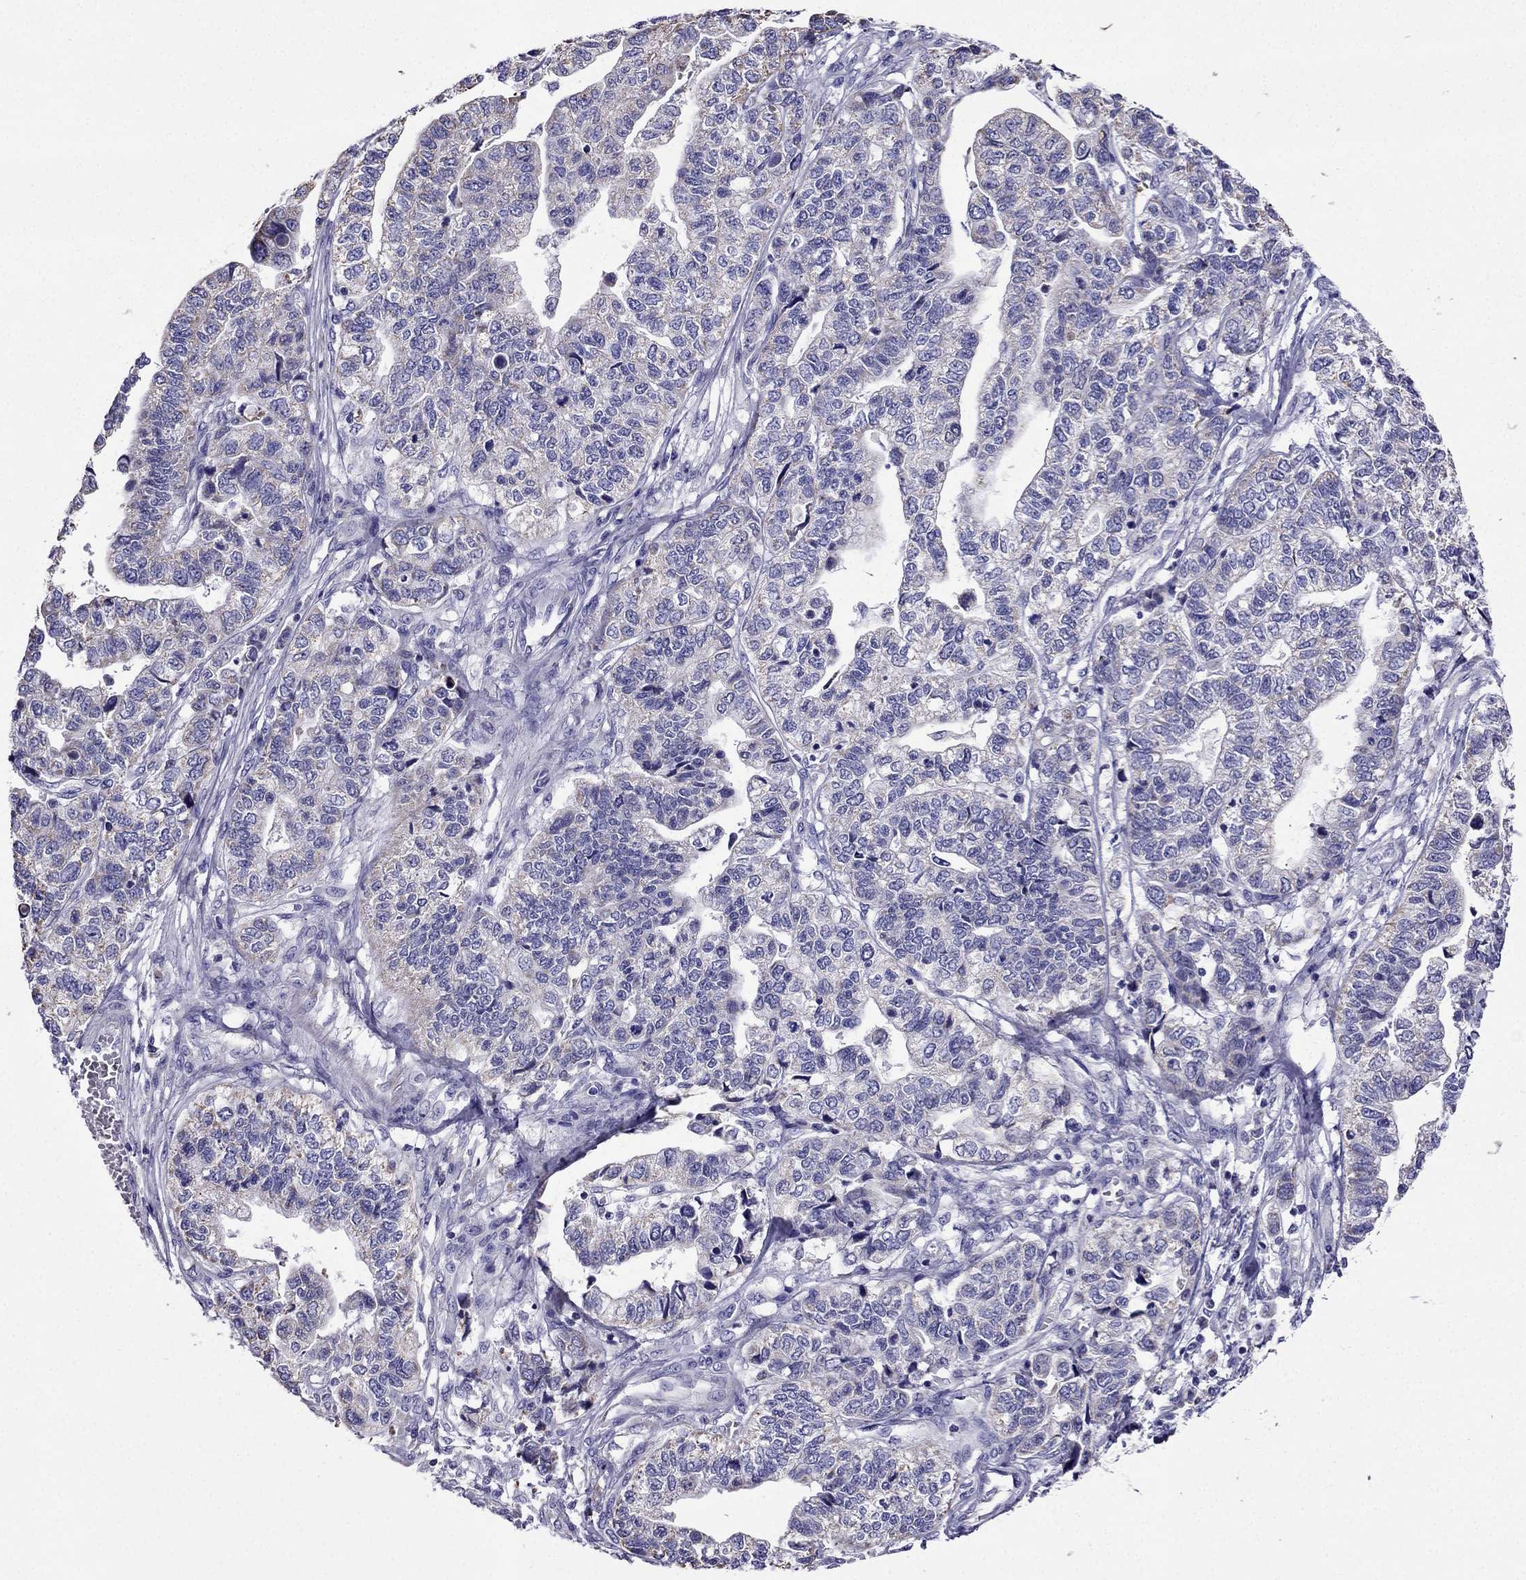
{"staining": {"intensity": "weak", "quantity": "<25%", "location": "cytoplasmic/membranous"}, "tissue": "stomach cancer", "cell_type": "Tumor cells", "image_type": "cancer", "snomed": [{"axis": "morphology", "description": "Adenocarcinoma, NOS"}, {"axis": "topography", "description": "Stomach, upper"}], "caption": "A histopathology image of adenocarcinoma (stomach) stained for a protein displays no brown staining in tumor cells.", "gene": "DSC1", "patient": {"sex": "female", "age": 67}}